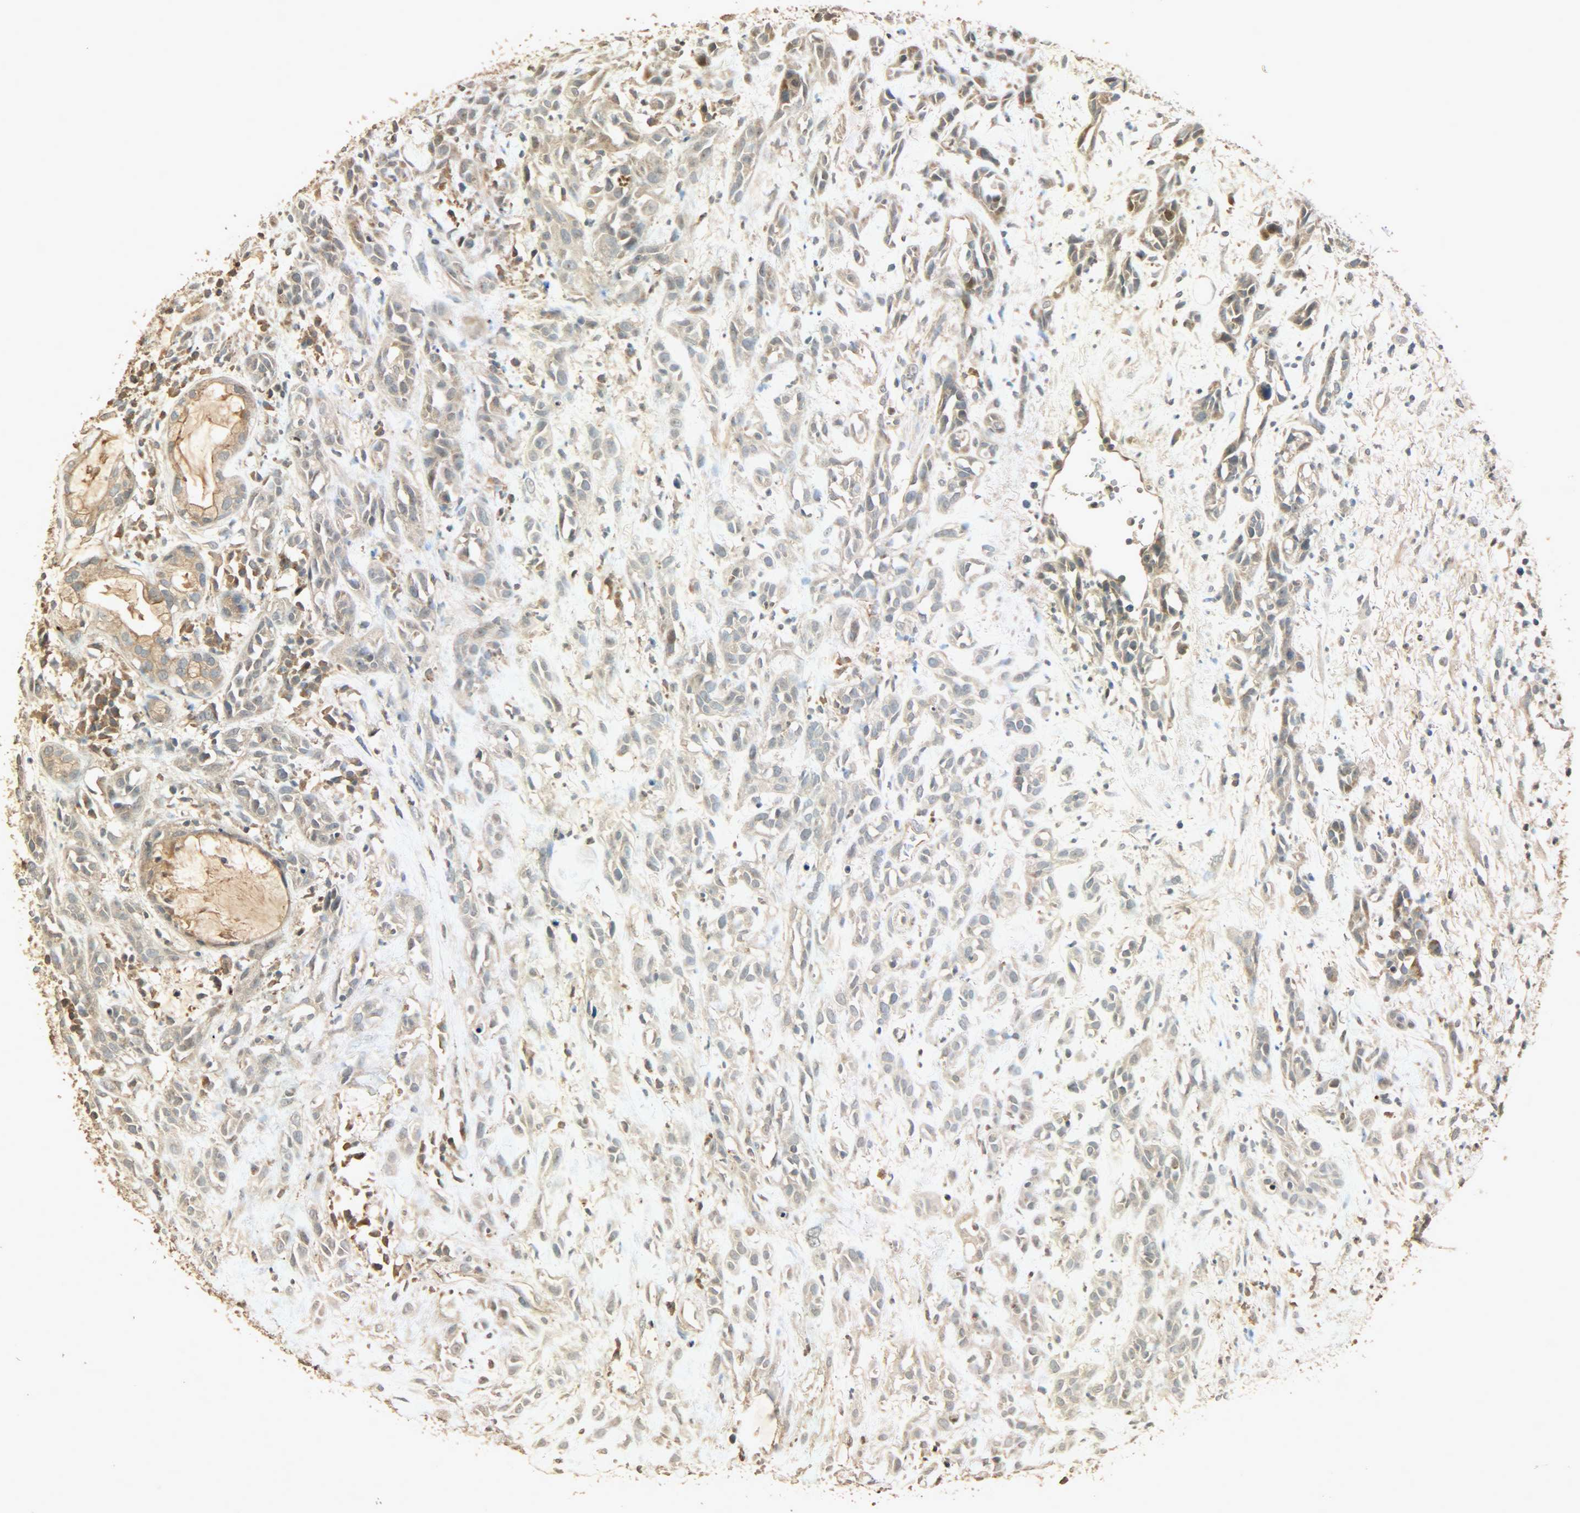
{"staining": {"intensity": "weak", "quantity": ">75%", "location": "cytoplasmic/membranous"}, "tissue": "head and neck cancer", "cell_type": "Tumor cells", "image_type": "cancer", "snomed": [{"axis": "morphology", "description": "Squamous cell carcinoma, NOS"}, {"axis": "topography", "description": "Head-Neck"}], "caption": "Tumor cells display weak cytoplasmic/membranous staining in about >75% of cells in head and neck cancer (squamous cell carcinoma).", "gene": "ATP2B1", "patient": {"sex": "male", "age": 62}}